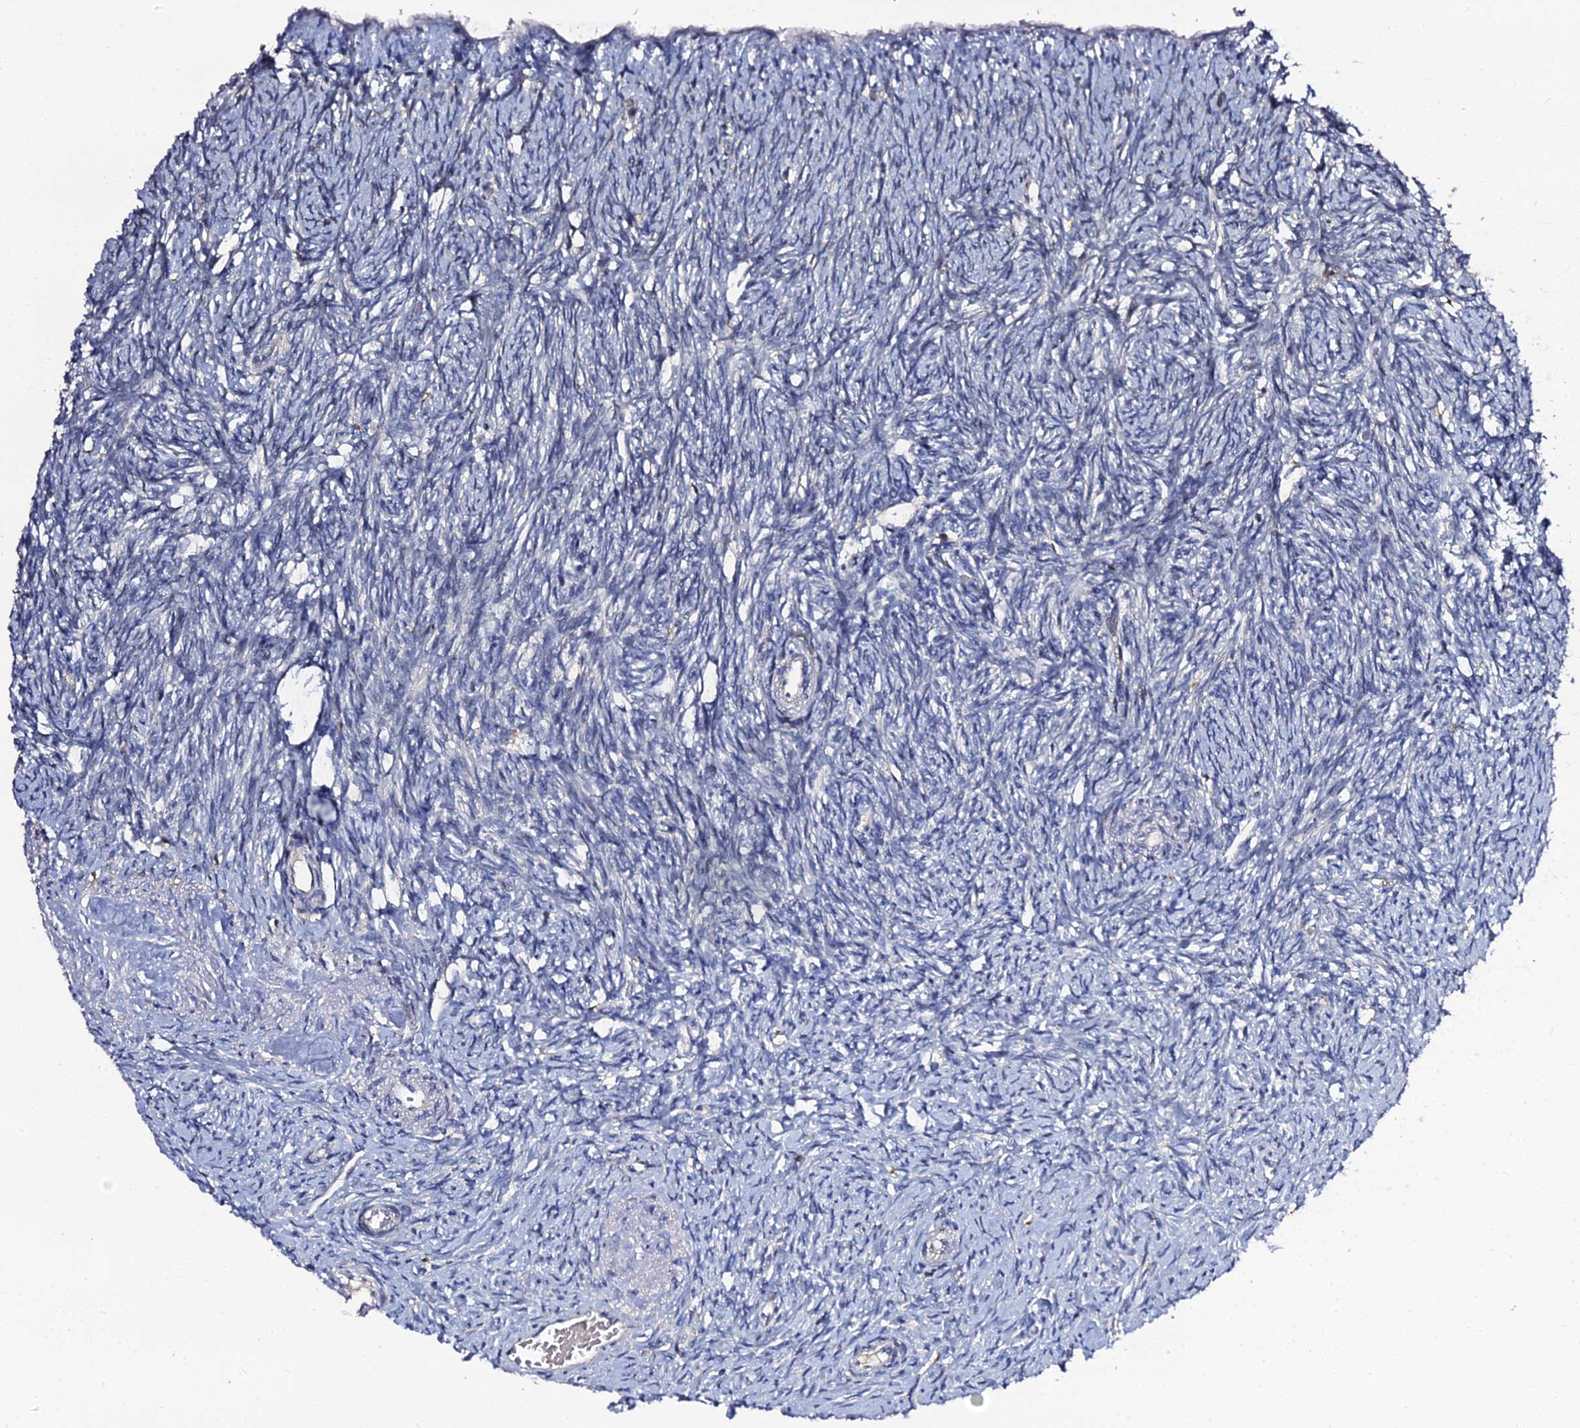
{"staining": {"intensity": "negative", "quantity": "none", "location": "none"}, "tissue": "ovary", "cell_type": "Ovarian stroma cells", "image_type": "normal", "snomed": [{"axis": "morphology", "description": "Normal tissue, NOS"}, {"axis": "topography", "description": "Ovary"}], "caption": "The photomicrograph displays no staining of ovarian stroma cells in benign ovary.", "gene": "IL4I1", "patient": {"sex": "female", "age": 51}}